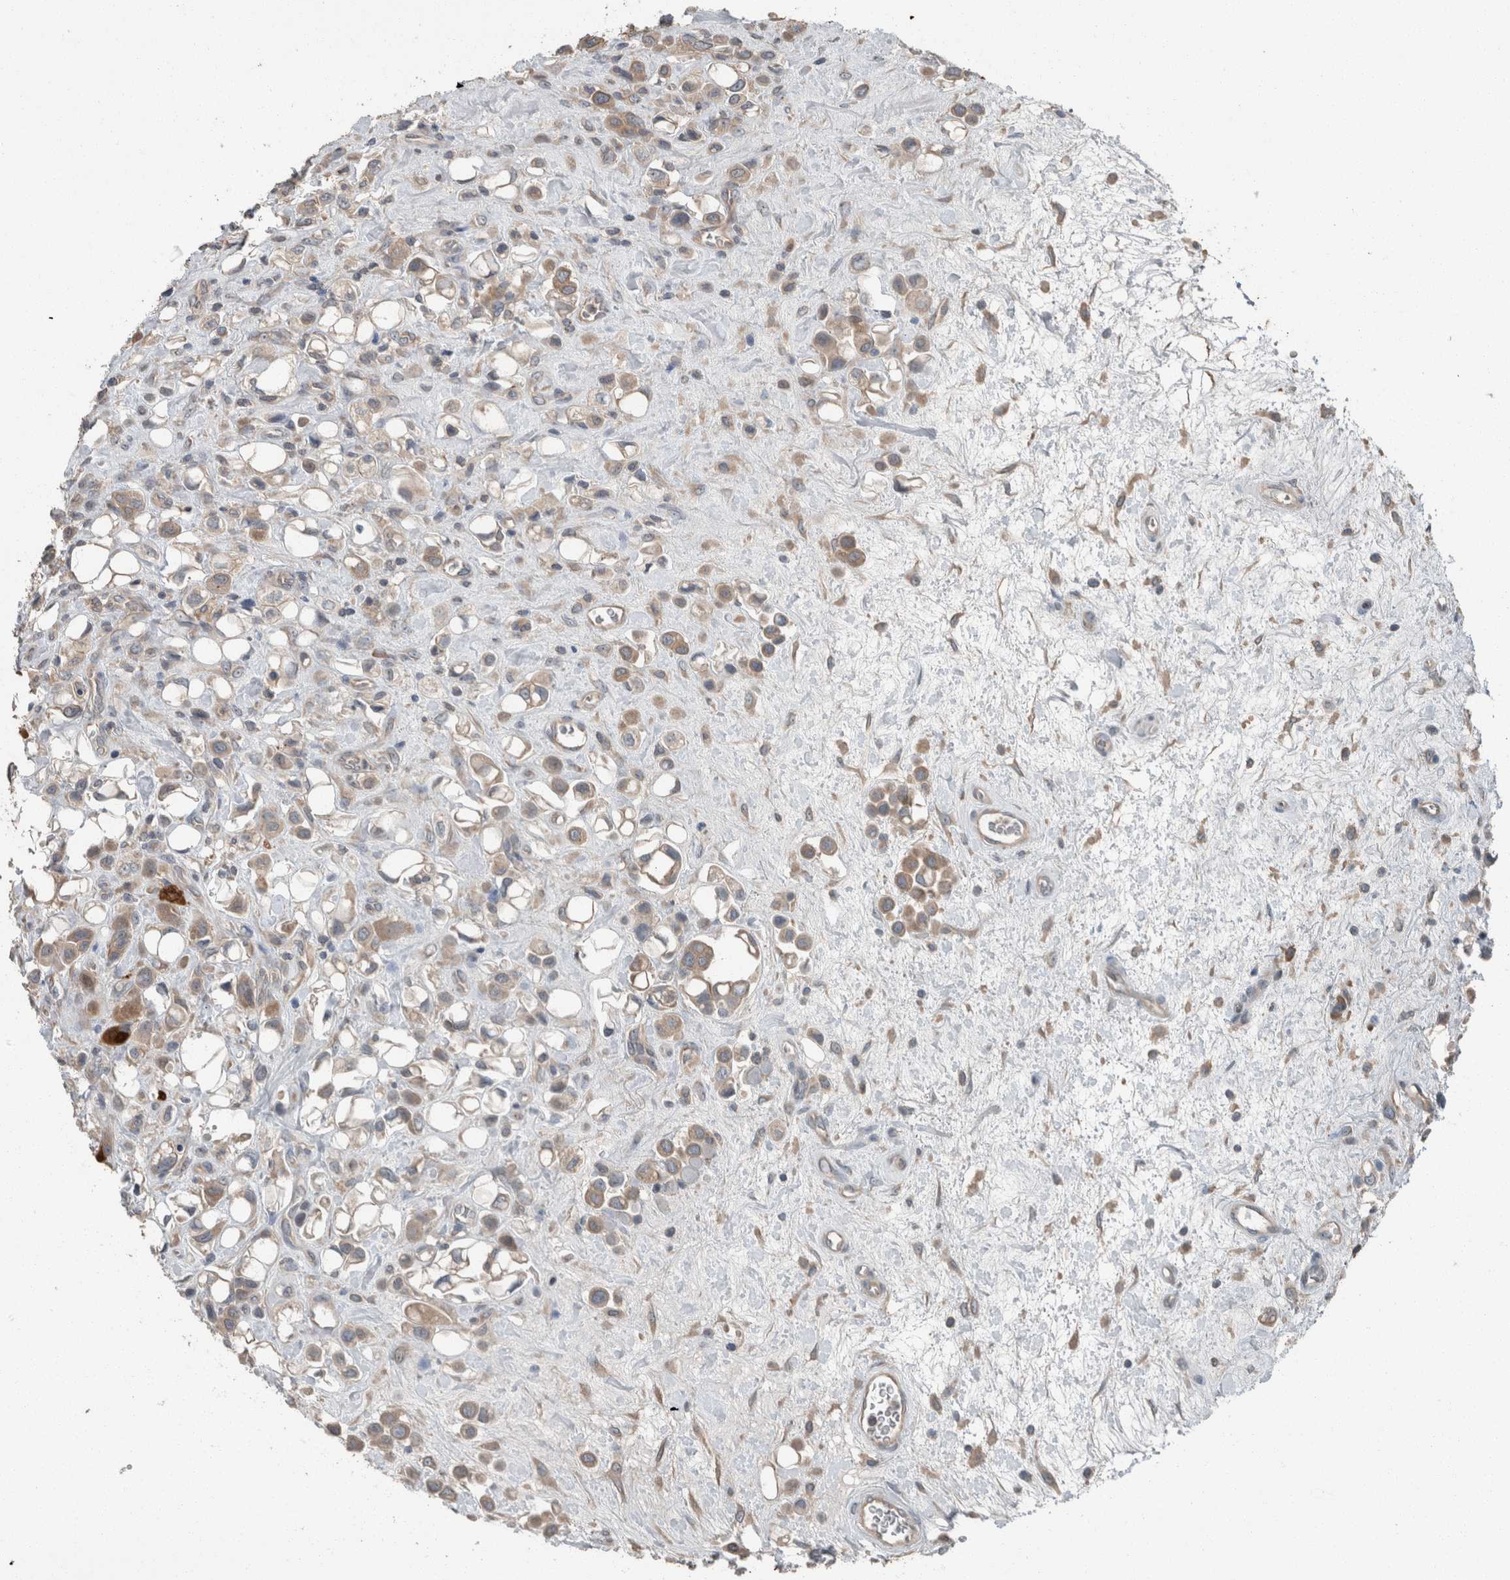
{"staining": {"intensity": "weak", "quantity": ">75%", "location": "cytoplasmic/membranous"}, "tissue": "urothelial cancer", "cell_type": "Tumor cells", "image_type": "cancer", "snomed": [{"axis": "morphology", "description": "Urothelial carcinoma, High grade"}, {"axis": "topography", "description": "Urinary bladder"}], "caption": "Approximately >75% of tumor cells in human urothelial cancer exhibit weak cytoplasmic/membranous protein staining as visualized by brown immunohistochemical staining.", "gene": "KNTC1", "patient": {"sex": "male", "age": 50}}